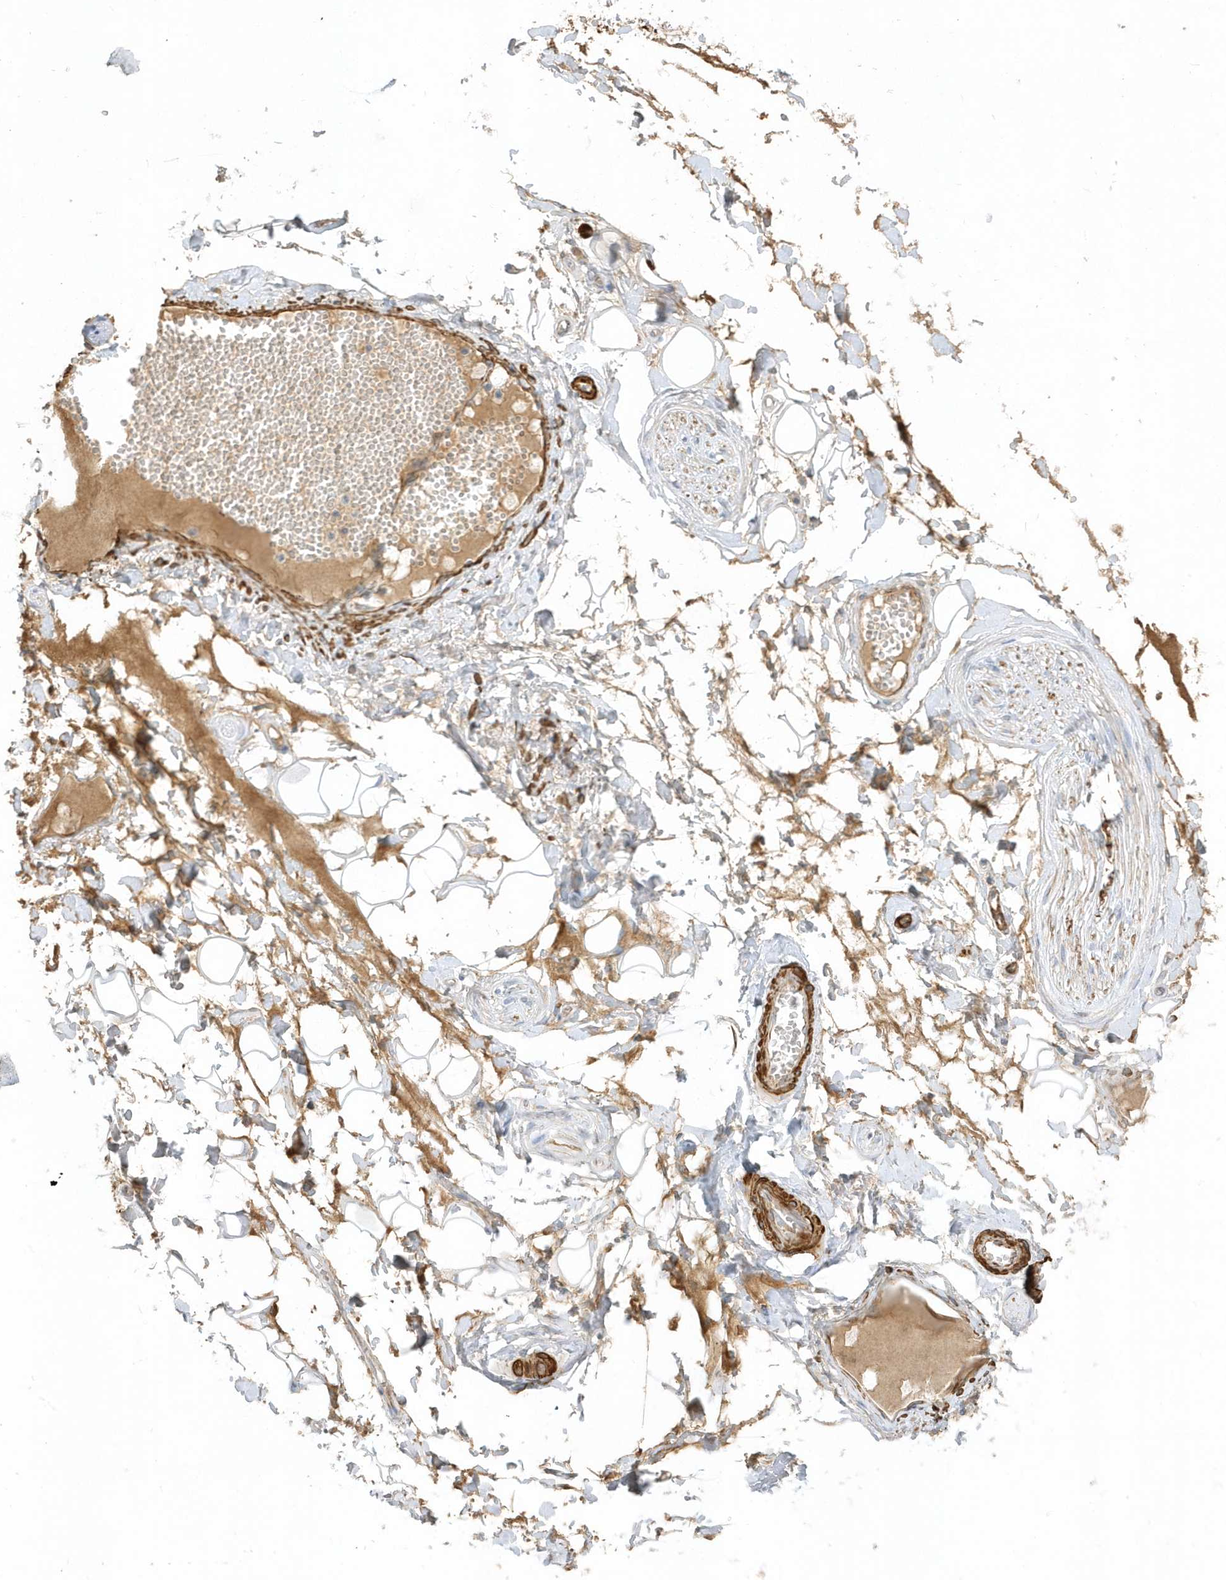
{"staining": {"intensity": "negative", "quantity": "none", "location": "none"}, "tissue": "adipose tissue", "cell_type": "Adipocytes", "image_type": "normal", "snomed": [{"axis": "morphology", "description": "Normal tissue, NOS"}, {"axis": "morphology", "description": "Inflammation, NOS"}, {"axis": "topography", "description": "Salivary gland"}, {"axis": "topography", "description": "Peripheral nerve tissue"}], "caption": "A high-resolution photomicrograph shows immunohistochemistry staining of normal adipose tissue, which exhibits no significant staining in adipocytes. (Immunohistochemistry, brightfield microscopy, high magnification).", "gene": "THADA", "patient": {"sex": "female", "age": 75}}